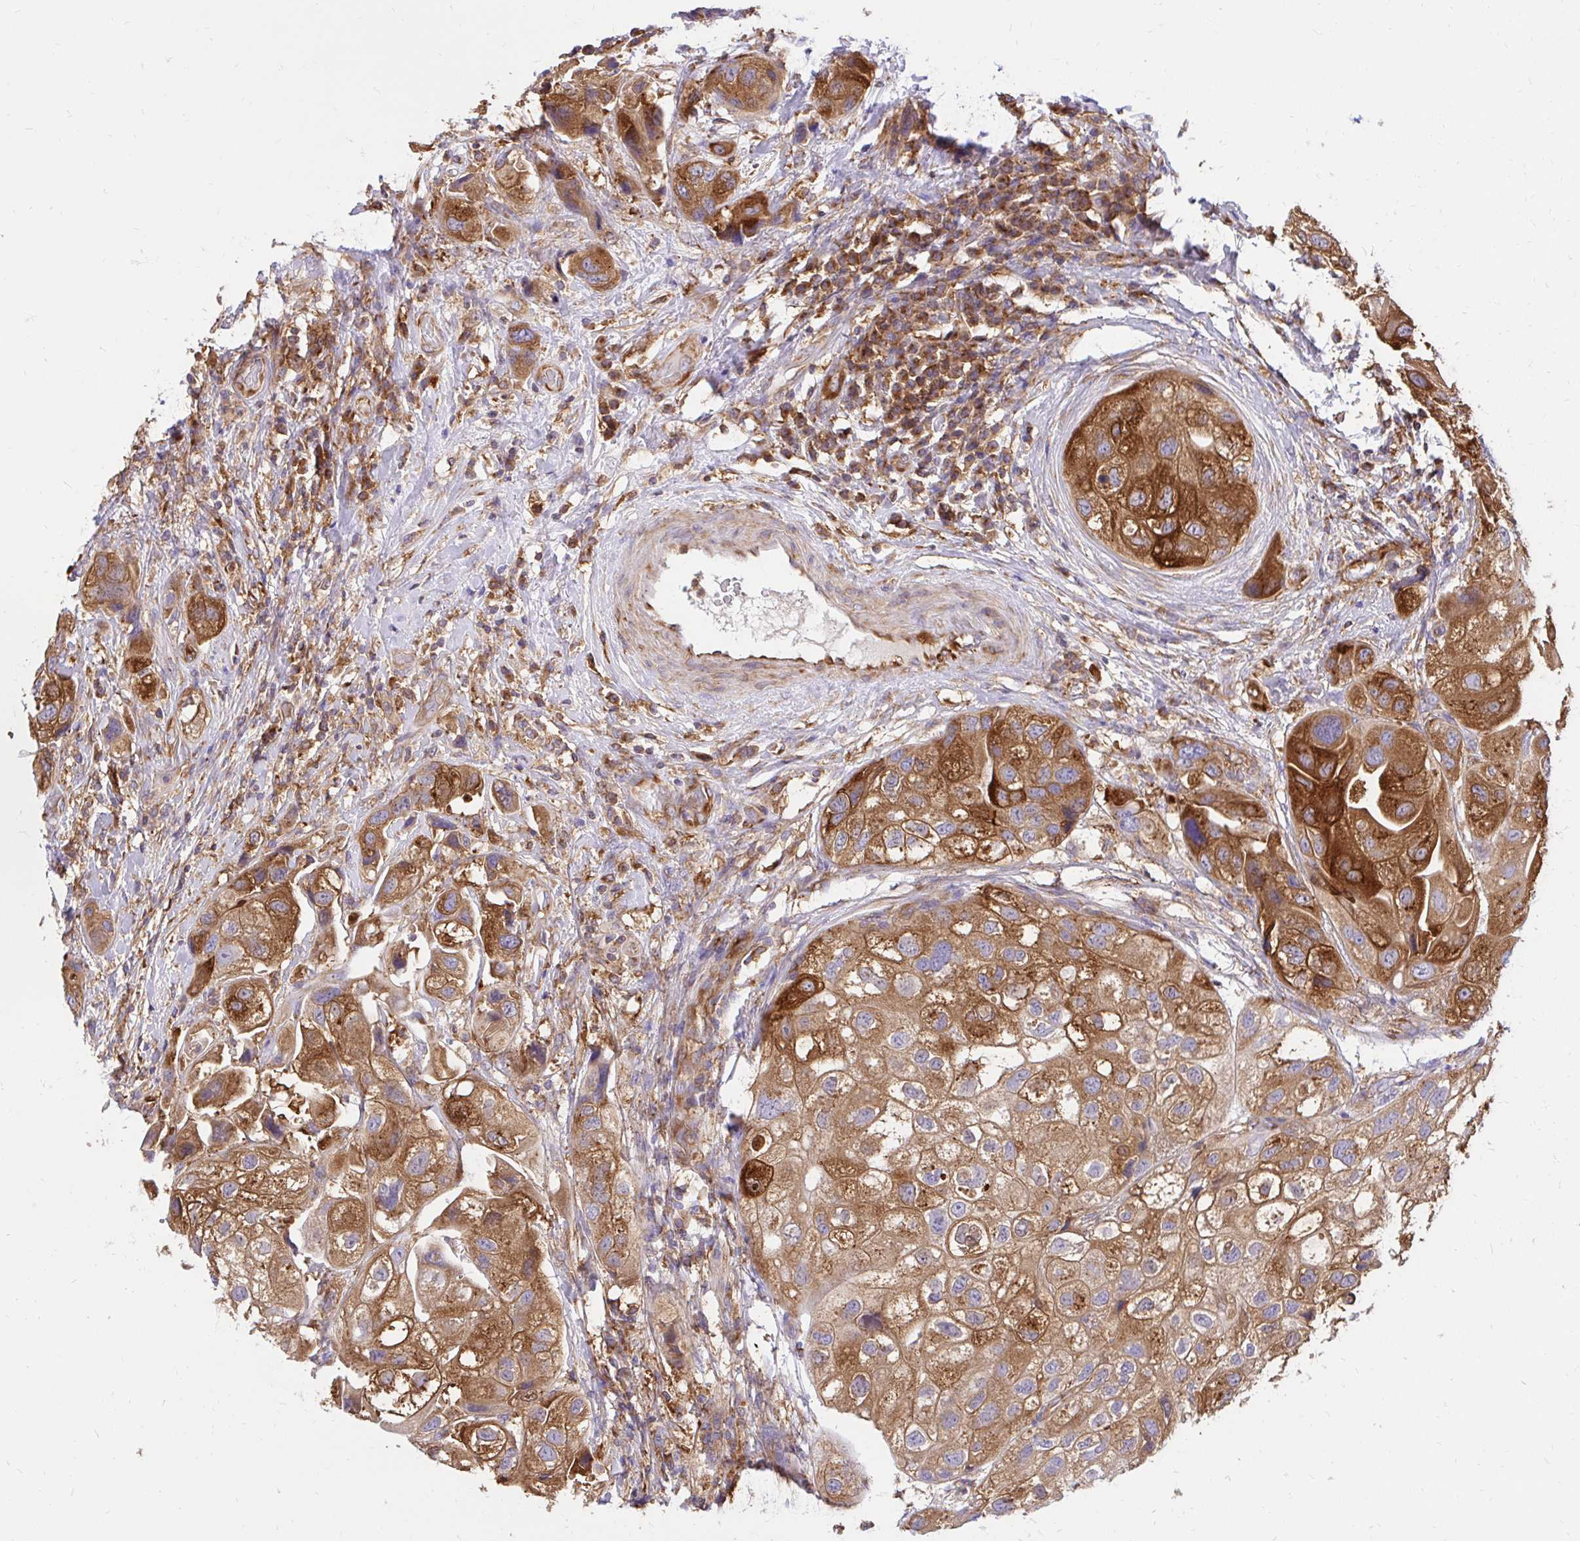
{"staining": {"intensity": "strong", "quantity": ">75%", "location": "cytoplasmic/membranous"}, "tissue": "urothelial cancer", "cell_type": "Tumor cells", "image_type": "cancer", "snomed": [{"axis": "morphology", "description": "Urothelial carcinoma, High grade"}, {"axis": "topography", "description": "Urinary bladder"}], "caption": "Immunohistochemical staining of human urothelial carcinoma (high-grade) shows strong cytoplasmic/membranous protein positivity in about >75% of tumor cells. (DAB IHC, brown staining for protein, blue staining for nuclei).", "gene": "ABCB10", "patient": {"sex": "female", "age": 64}}